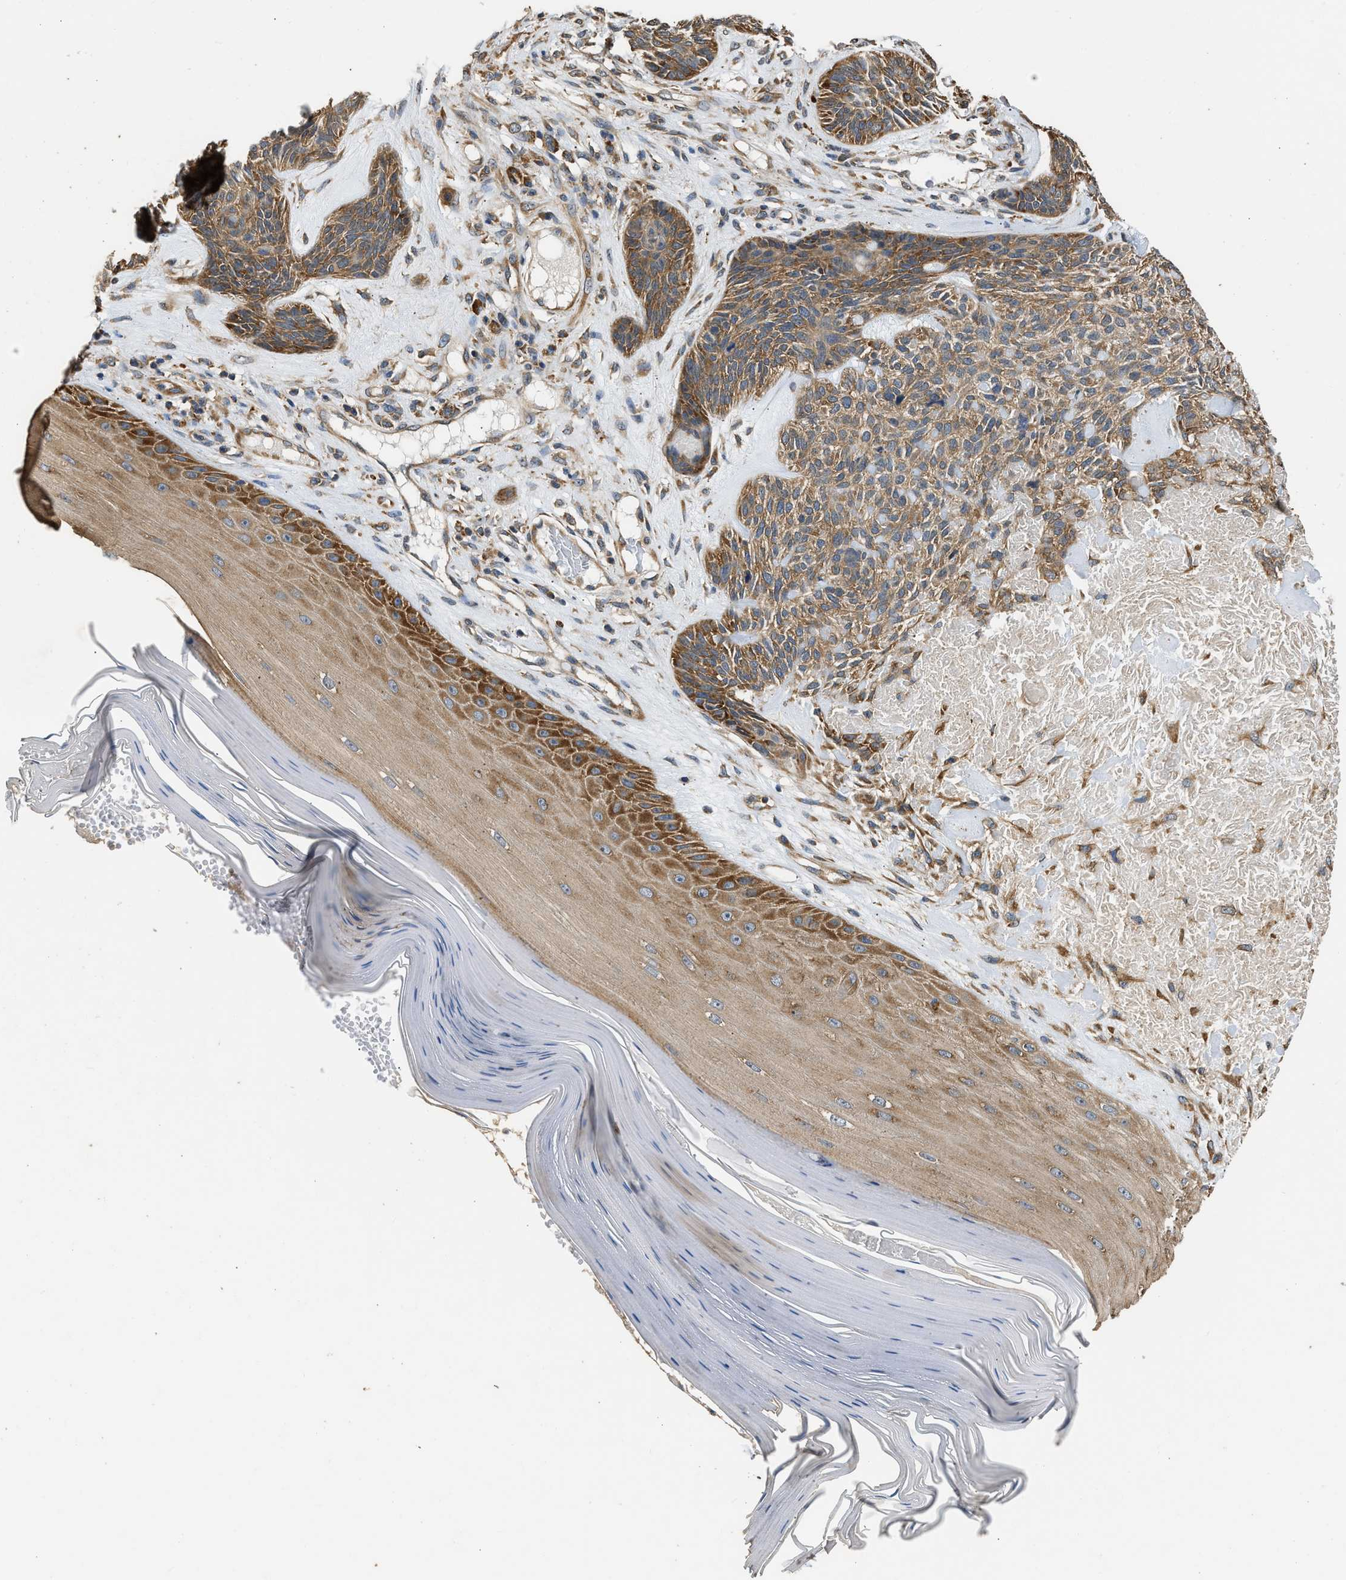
{"staining": {"intensity": "moderate", "quantity": ">75%", "location": "cytoplasmic/membranous"}, "tissue": "skin cancer", "cell_type": "Tumor cells", "image_type": "cancer", "snomed": [{"axis": "morphology", "description": "Basal cell carcinoma"}, {"axis": "topography", "description": "Skin"}], "caption": "Immunohistochemical staining of basal cell carcinoma (skin) reveals medium levels of moderate cytoplasmic/membranous protein positivity in about >75% of tumor cells.", "gene": "SLC36A4", "patient": {"sex": "male", "age": 55}}